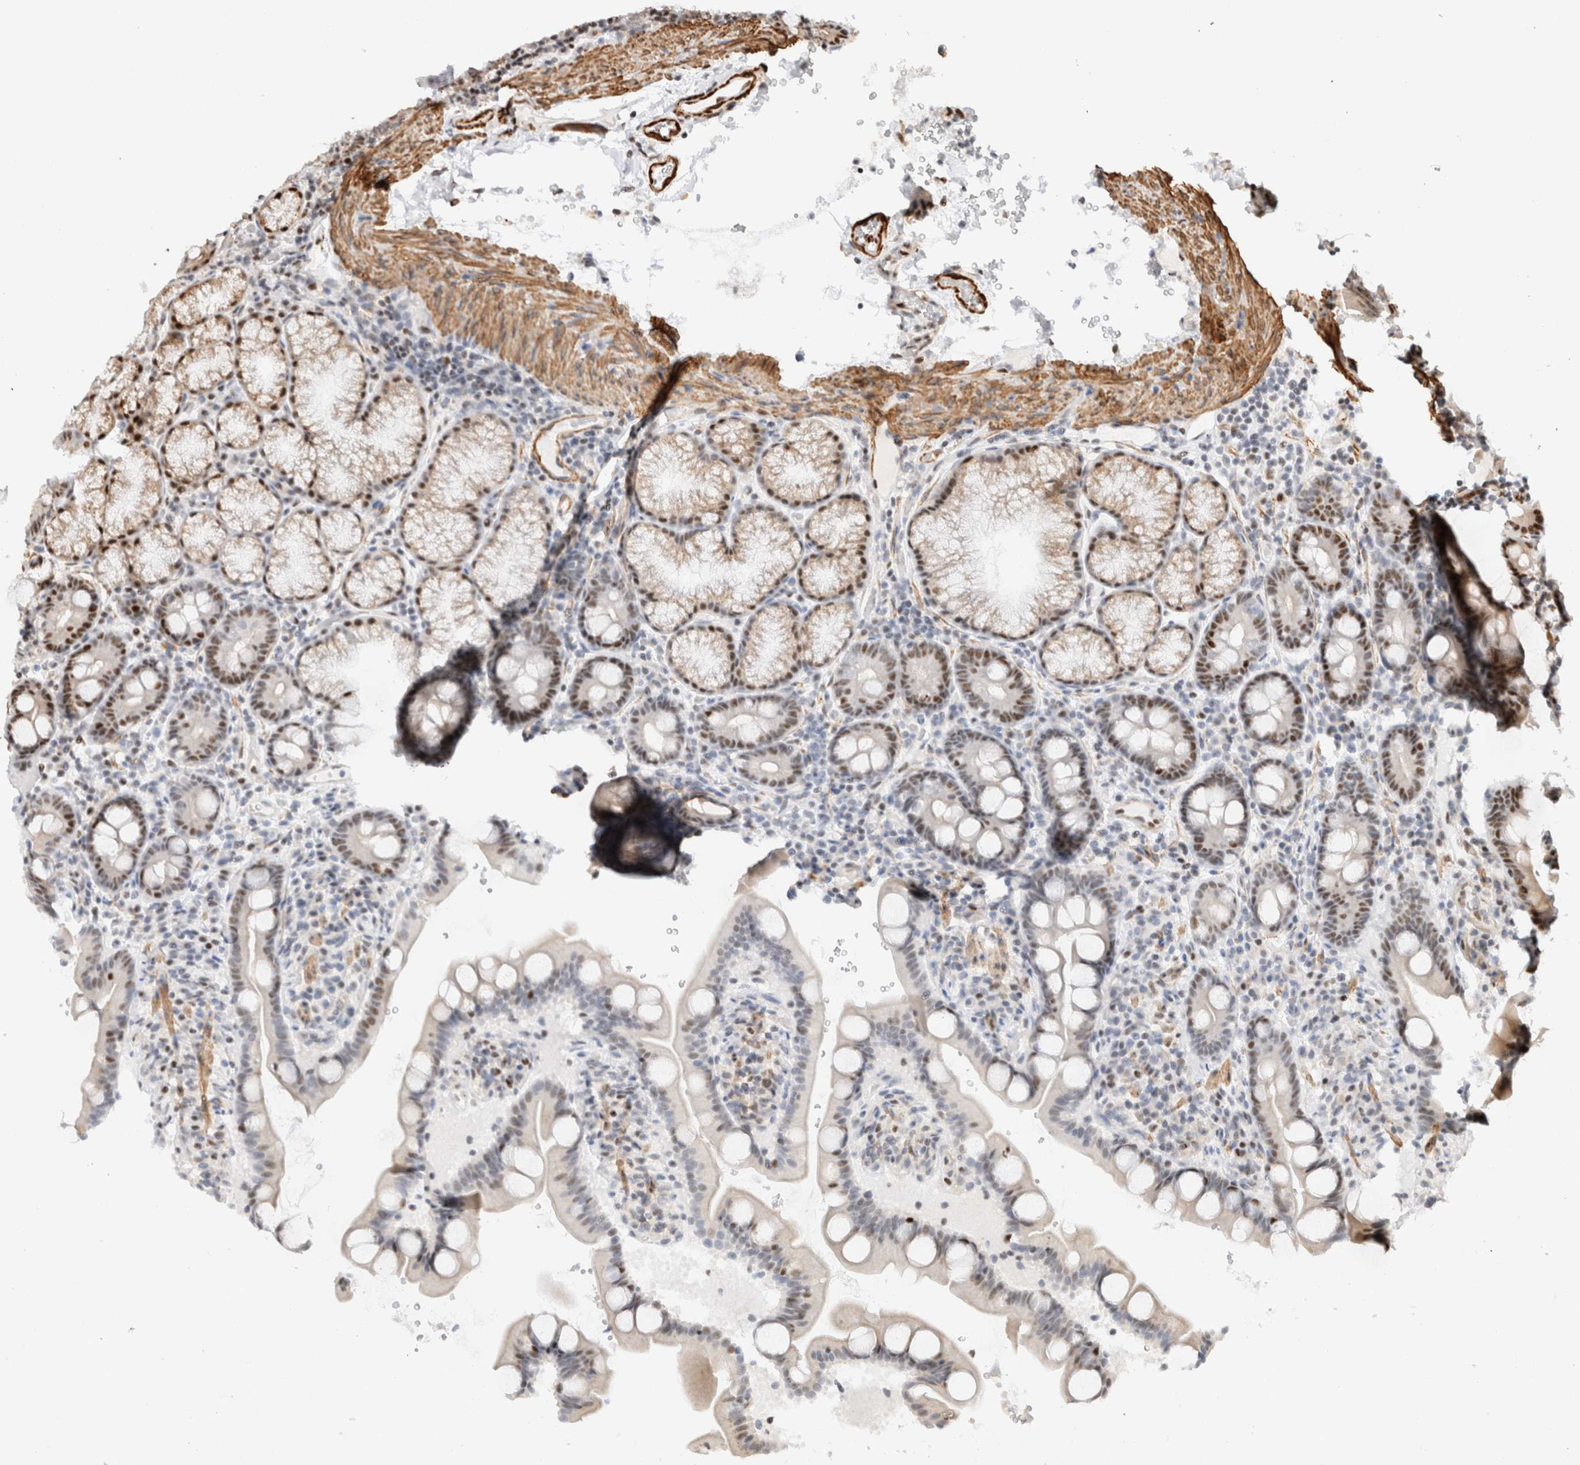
{"staining": {"intensity": "moderate", "quantity": "25%-75%", "location": "nuclear"}, "tissue": "duodenum", "cell_type": "Glandular cells", "image_type": "normal", "snomed": [{"axis": "morphology", "description": "Normal tissue, NOS"}, {"axis": "topography", "description": "Duodenum"}], "caption": "An image of duodenum stained for a protein reveals moderate nuclear brown staining in glandular cells.", "gene": "ID3", "patient": {"sex": "male", "age": 54}}